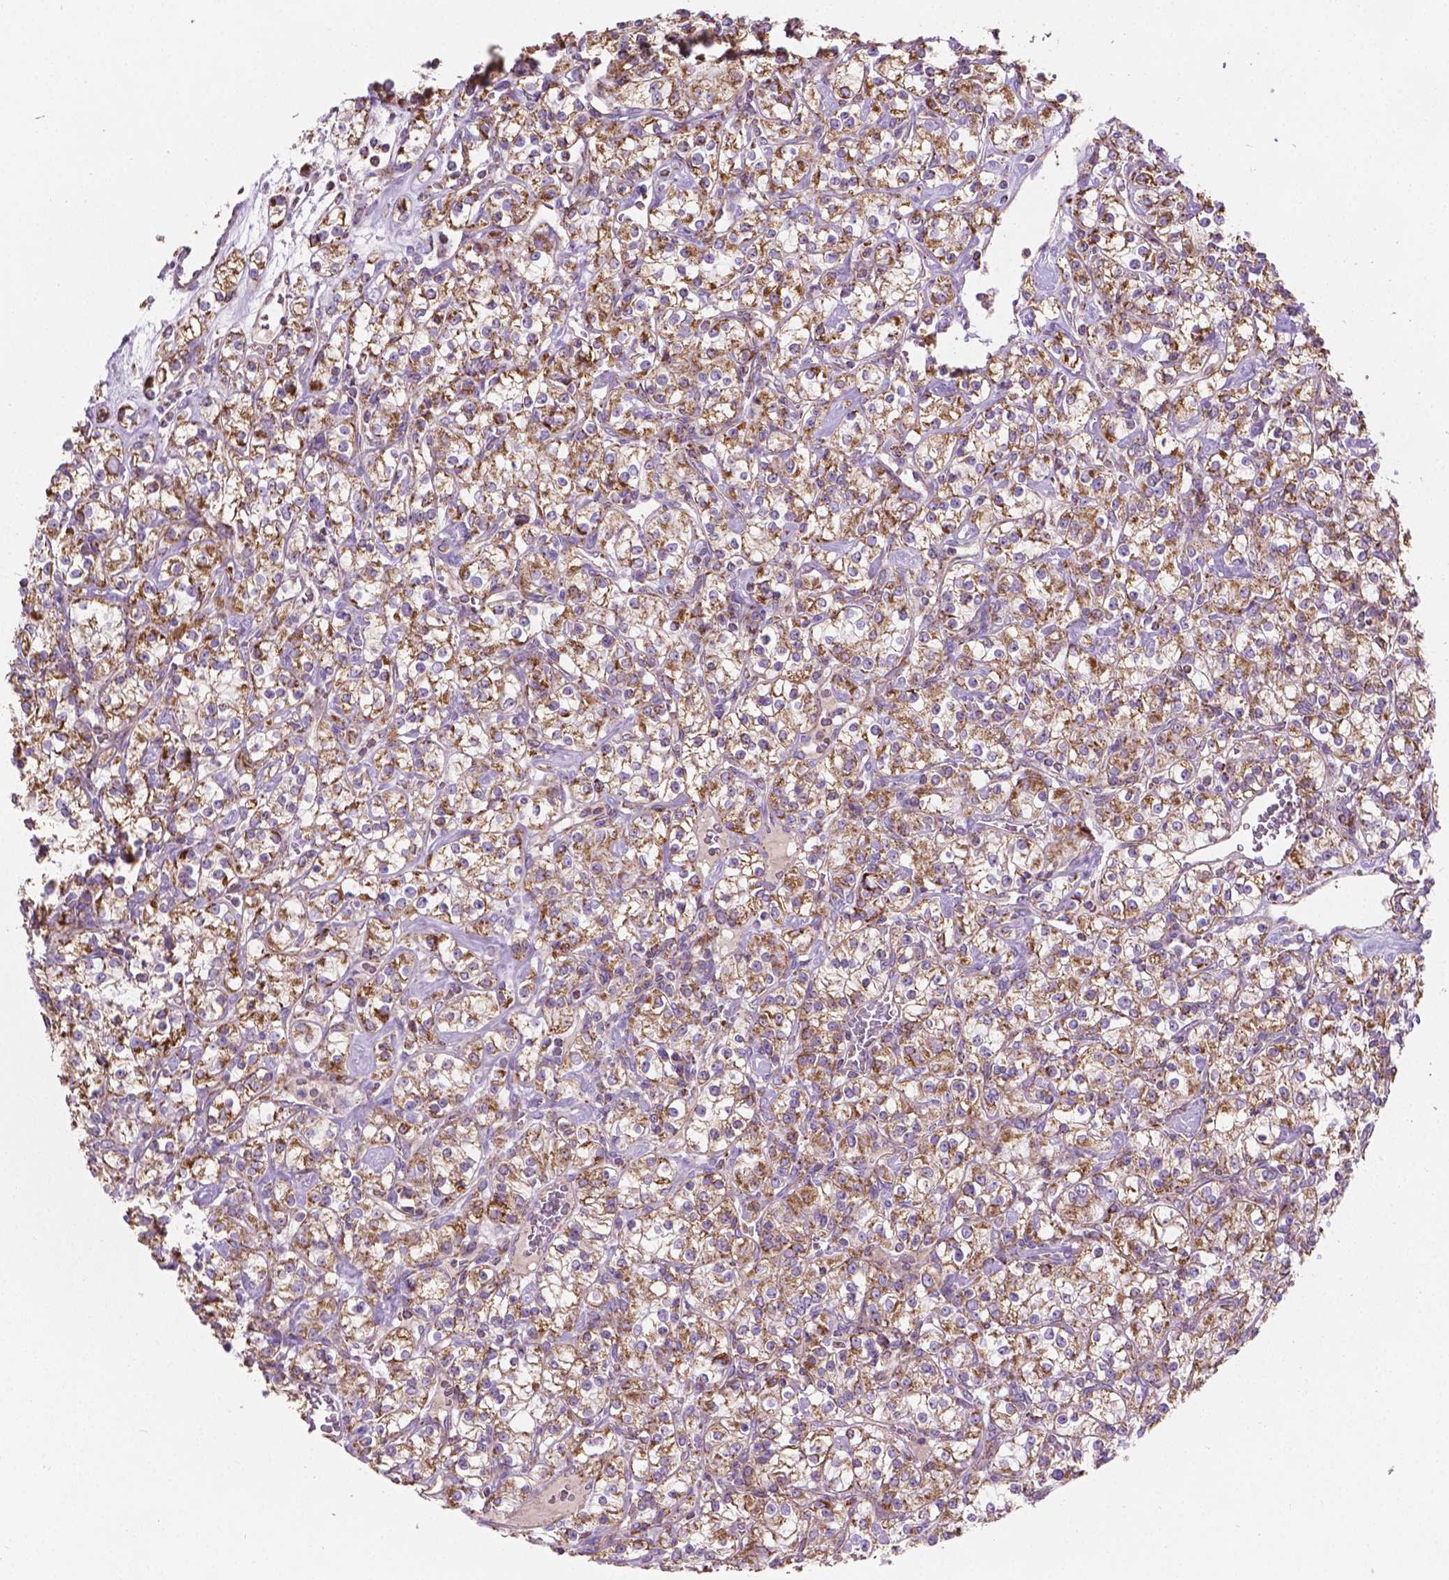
{"staining": {"intensity": "moderate", "quantity": ">75%", "location": "cytoplasmic/membranous"}, "tissue": "renal cancer", "cell_type": "Tumor cells", "image_type": "cancer", "snomed": [{"axis": "morphology", "description": "Adenocarcinoma, NOS"}, {"axis": "topography", "description": "Kidney"}], "caption": "IHC of renal cancer shows medium levels of moderate cytoplasmic/membranous staining in about >75% of tumor cells. Nuclei are stained in blue.", "gene": "PIBF1", "patient": {"sex": "male", "age": 77}}